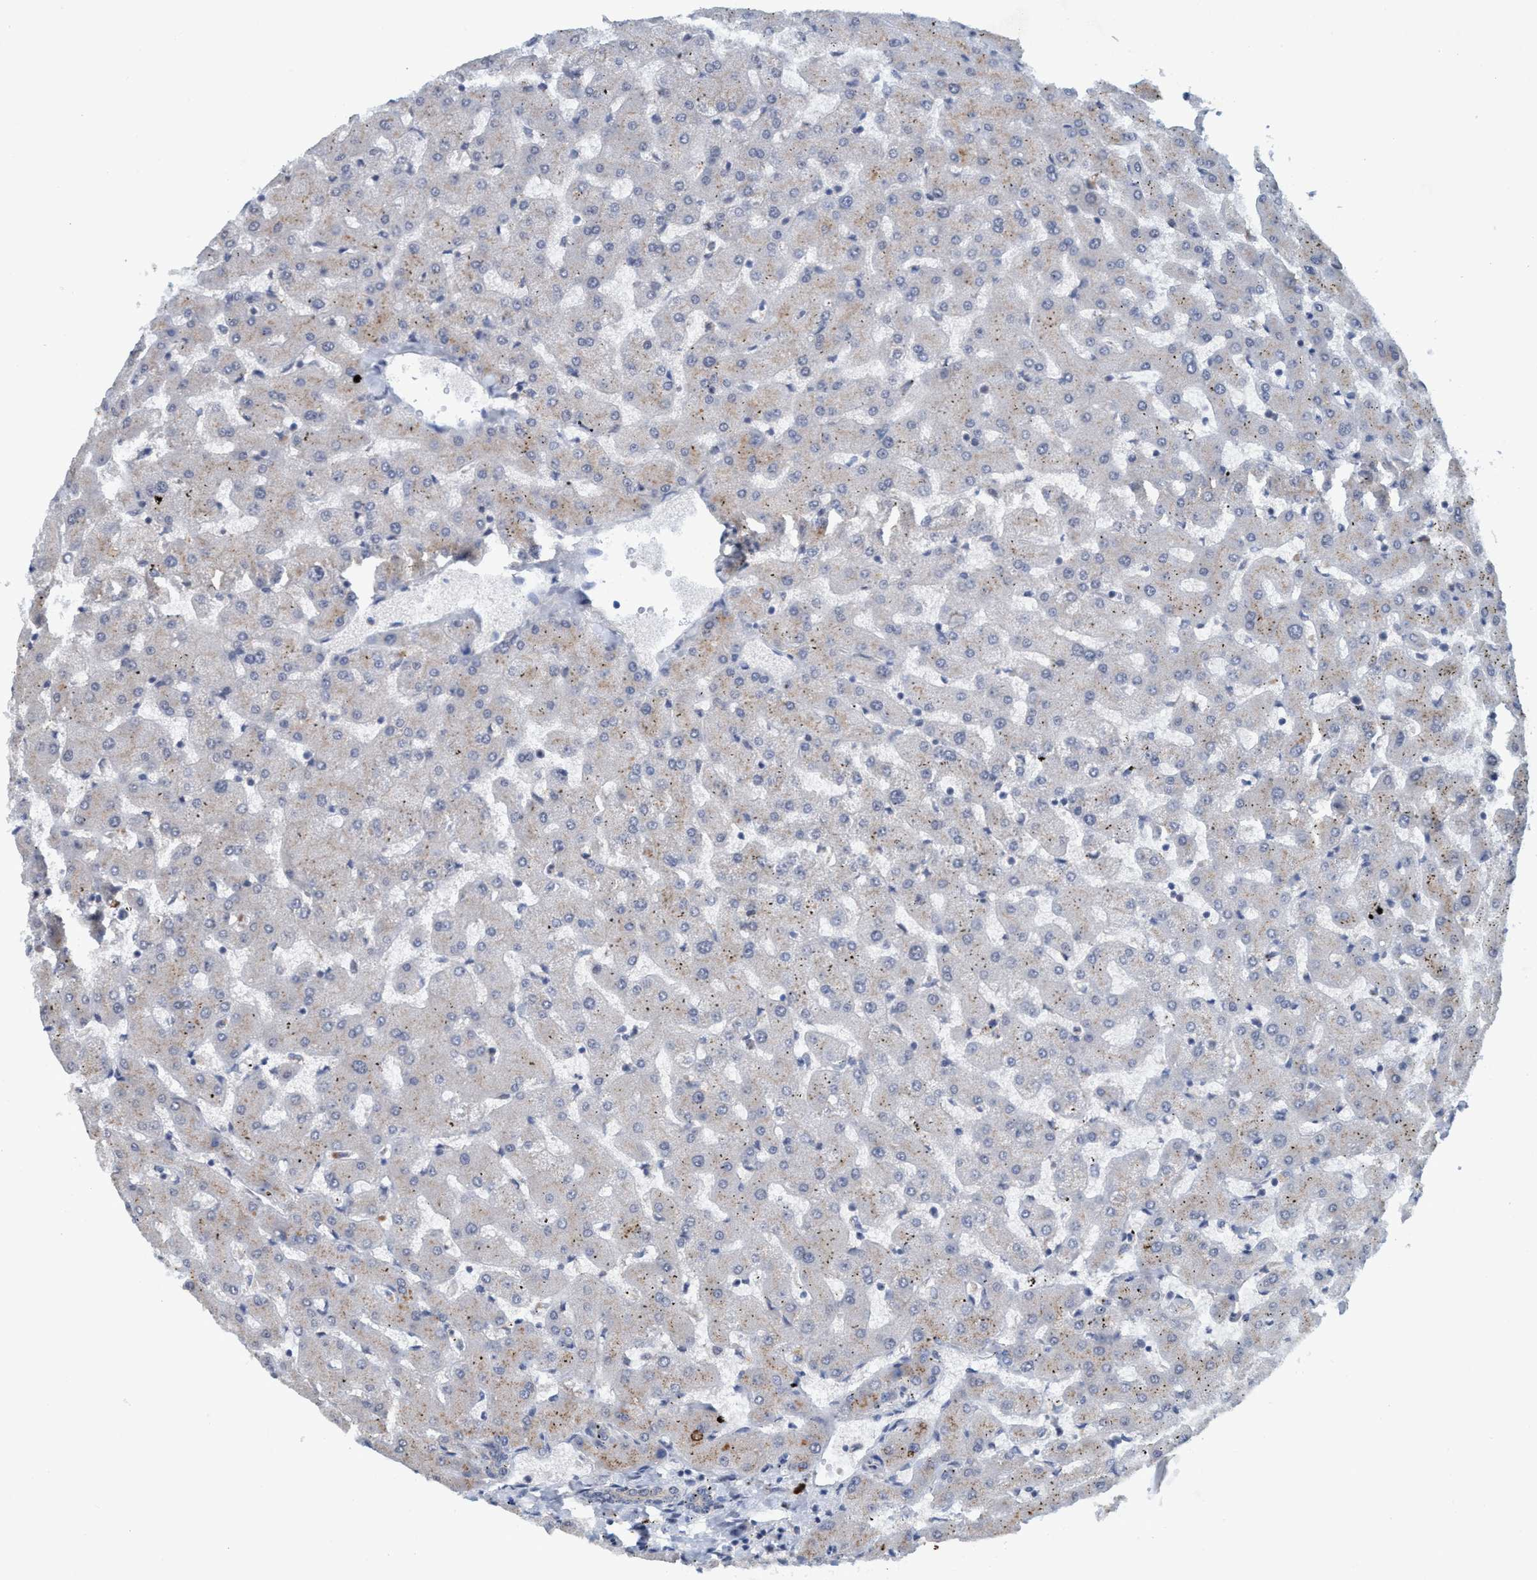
{"staining": {"intensity": "weak", "quantity": "<25%", "location": "cytoplasmic/membranous"}, "tissue": "liver", "cell_type": "Cholangiocytes", "image_type": "normal", "snomed": [{"axis": "morphology", "description": "Normal tissue, NOS"}, {"axis": "topography", "description": "Liver"}], "caption": "A high-resolution micrograph shows immunohistochemistry staining of normal liver, which shows no significant staining in cholangiocytes. (DAB immunohistochemistry visualized using brightfield microscopy, high magnification).", "gene": "TRIM65", "patient": {"sex": "female", "age": 63}}